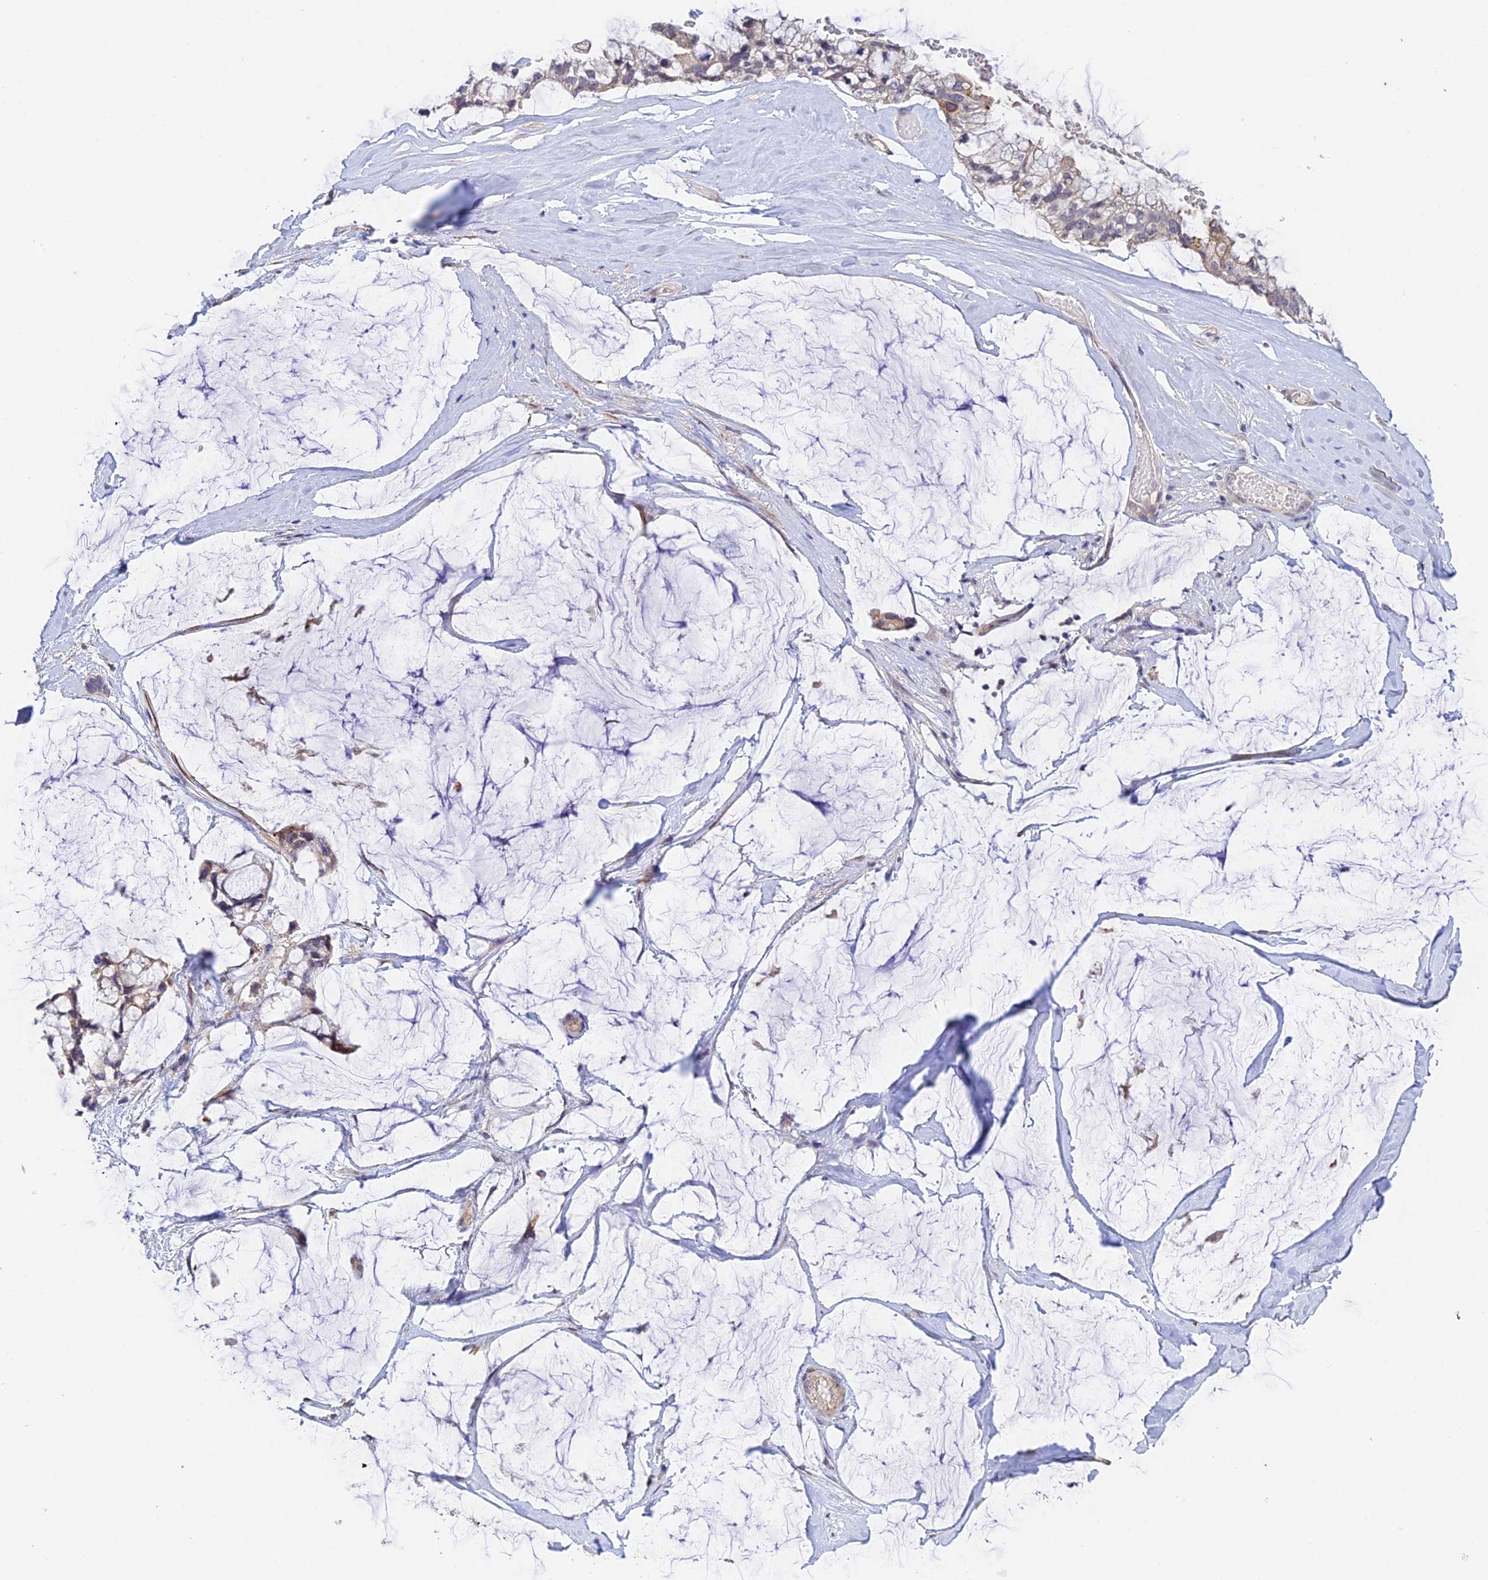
{"staining": {"intensity": "weak", "quantity": "<25%", "location": "cytoplasmic/membranous"}, "tissue": "ovarian cancer", "cell_type": "Tumor cells", "image_type": "cancer", "snomed": [{"axis": "morphology", "description": "Cystadenocarcinoma, mucinous, NOS"}, {"axis": "topography", "description": "Ovary"}], "caption": "Micrograph shows no protein positivity in tumor cells of ovarian mucinous cystadenocarcinoma tissue. (DAB immunohistochemistry visualized using brightfield microscopy, high magnification).", "gene": "CWH43", "patient": {"sex": "female", "age": 39}}